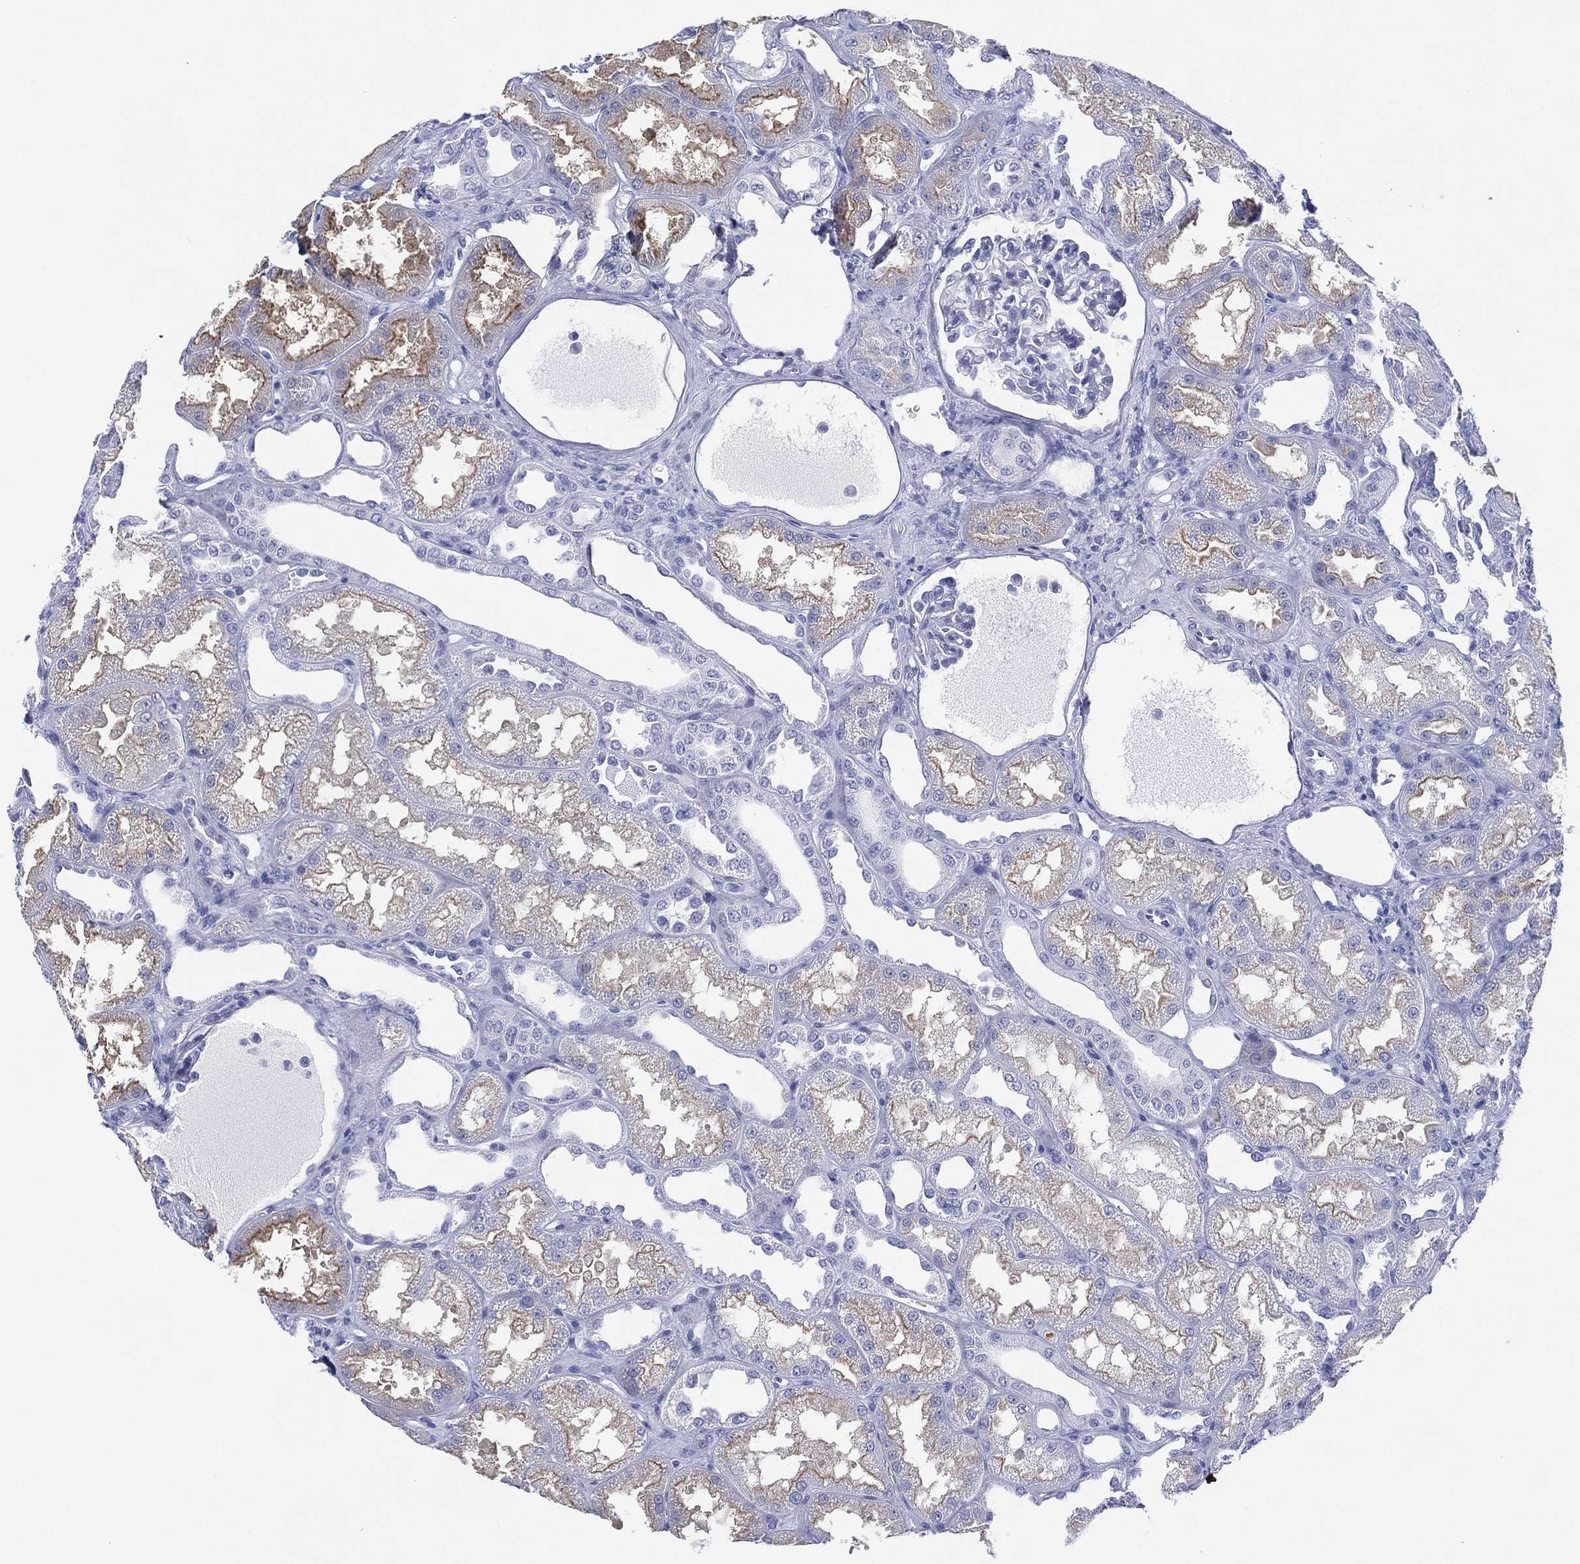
{"staining": {"intensity": "negative", "quantity": "none", "location": "none"}, "tissue": "kidney", "cell_type": "Cells in glomeruli", "image_type": "normal", "snomed": [{"axis": "morphology", "description": "Normal tissue, NOS"}, {"axis": "topography", "description": "Kidney"}], "caption": "Kidney stained for a protein using immunohistochemistry exhibits no positivity cells in glomeruli.", "gene": "DSG1", "patient": {"sex": "male", "age": 61}}